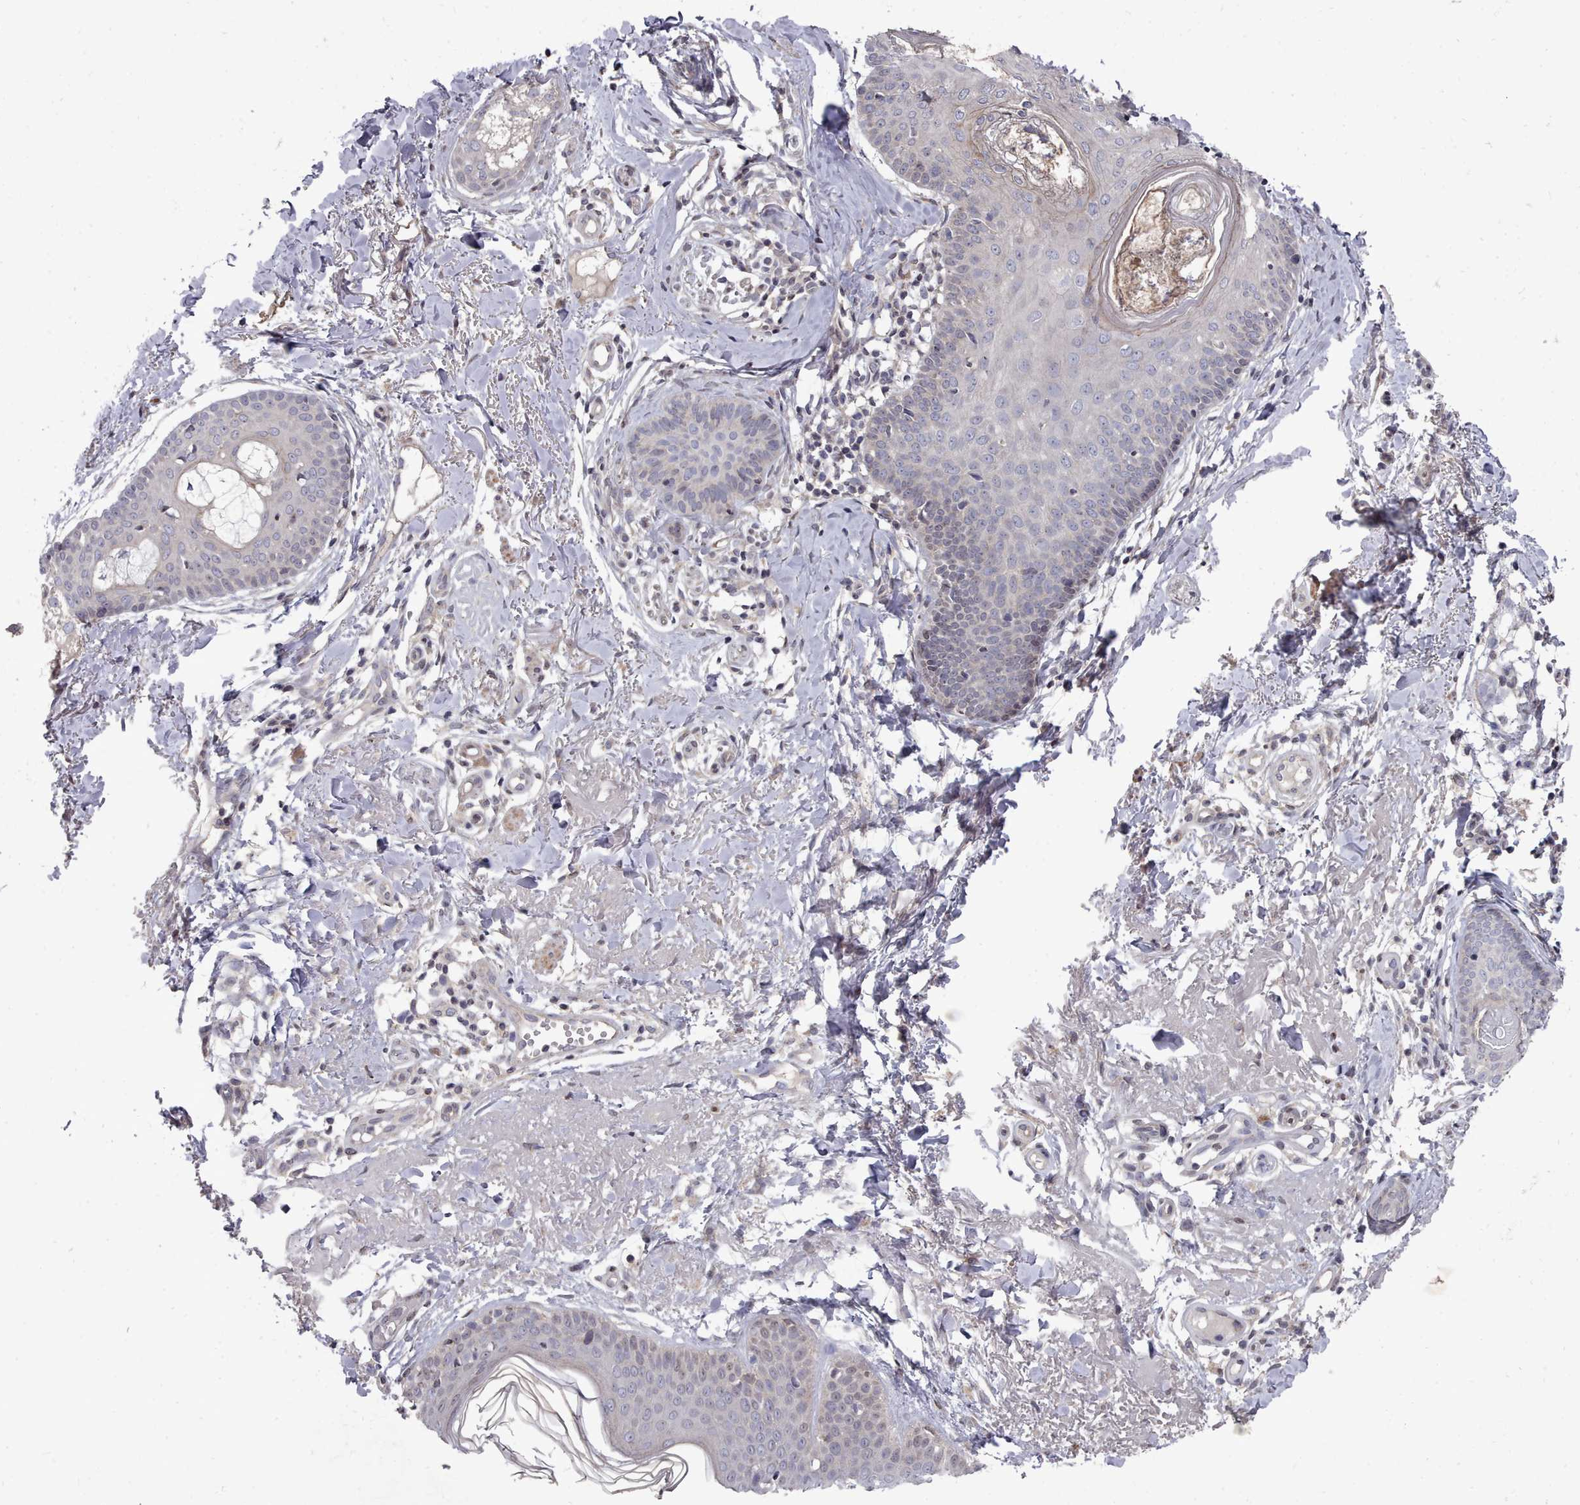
{"staining": {"intensity": "negative", "quantity": "none", "location": "none"}, "tissue": "skin cancer", "cell_type": "Tumor cells", "image_type": "cancer", "snomed": [{"axis": "morphology", "description": "Basal cell carcinoma"}, {"axis": "topography", "description": "Skin"}], "caption": "There is no significant positivity in tumor cells of skin basal cell carcinoma.", "gene": "ACKR3", "patient": {"sex": "female", "age": 61}}